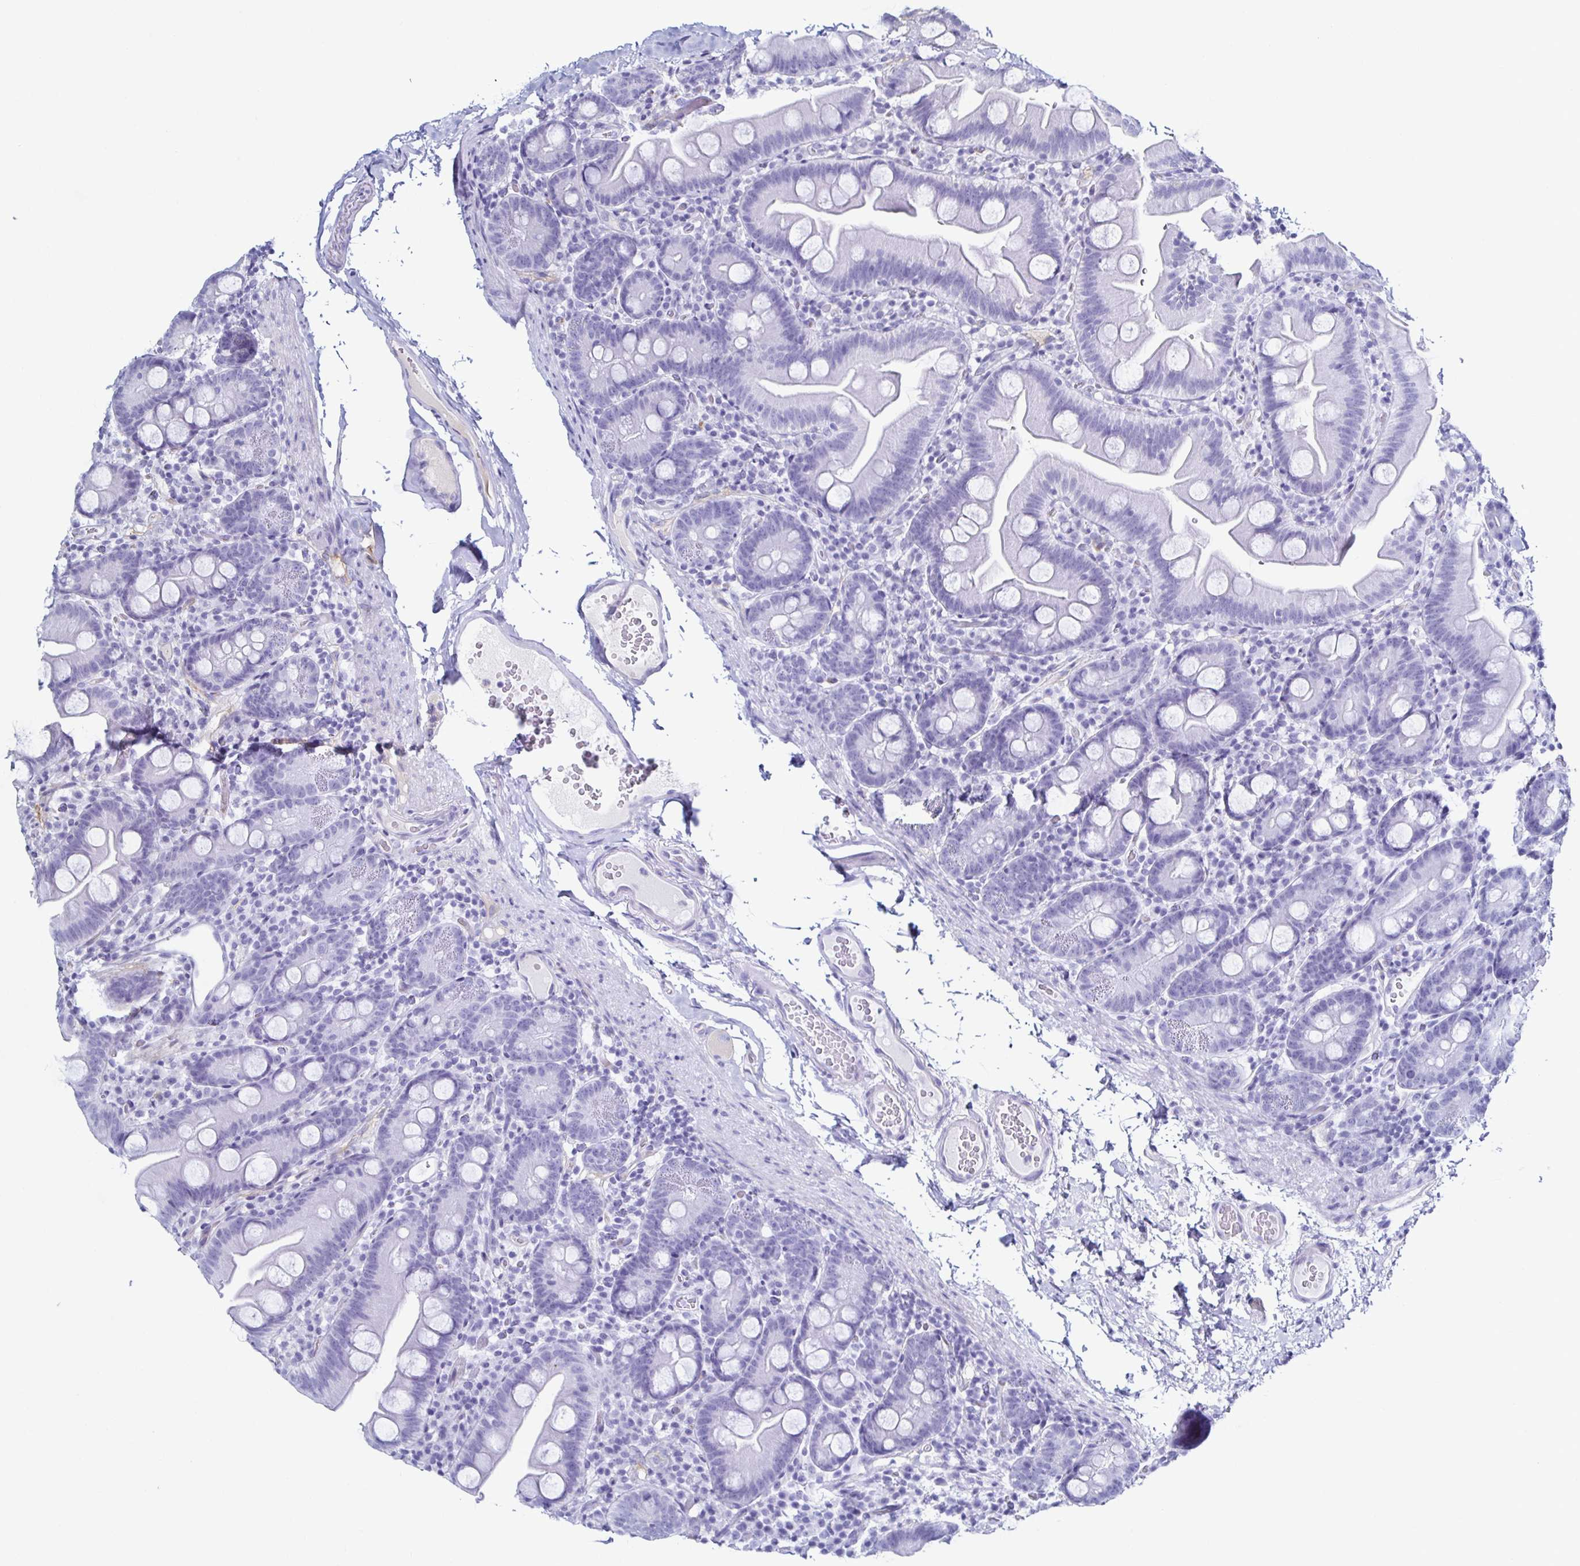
{"staining": {"intensity": "negative", "quantity": "none", "location": "none"}, "tissue": "small intestine", "cell_type": "Glandular cells", "image_type": "normal", "snomed": [{"axis": "morphology", "description": "Normal tissue, NOS"}, {"axis": "topography", "description": "Small intestine"}], "caption": "Glandular cells are negative for brown protein staining in unremarkable small intestine. (DAB immunohistochemistry (IHC) with hematoxylin counter stain).", "gene": "ACSBG2", "patient": {"sex": "female", "age": 68}}